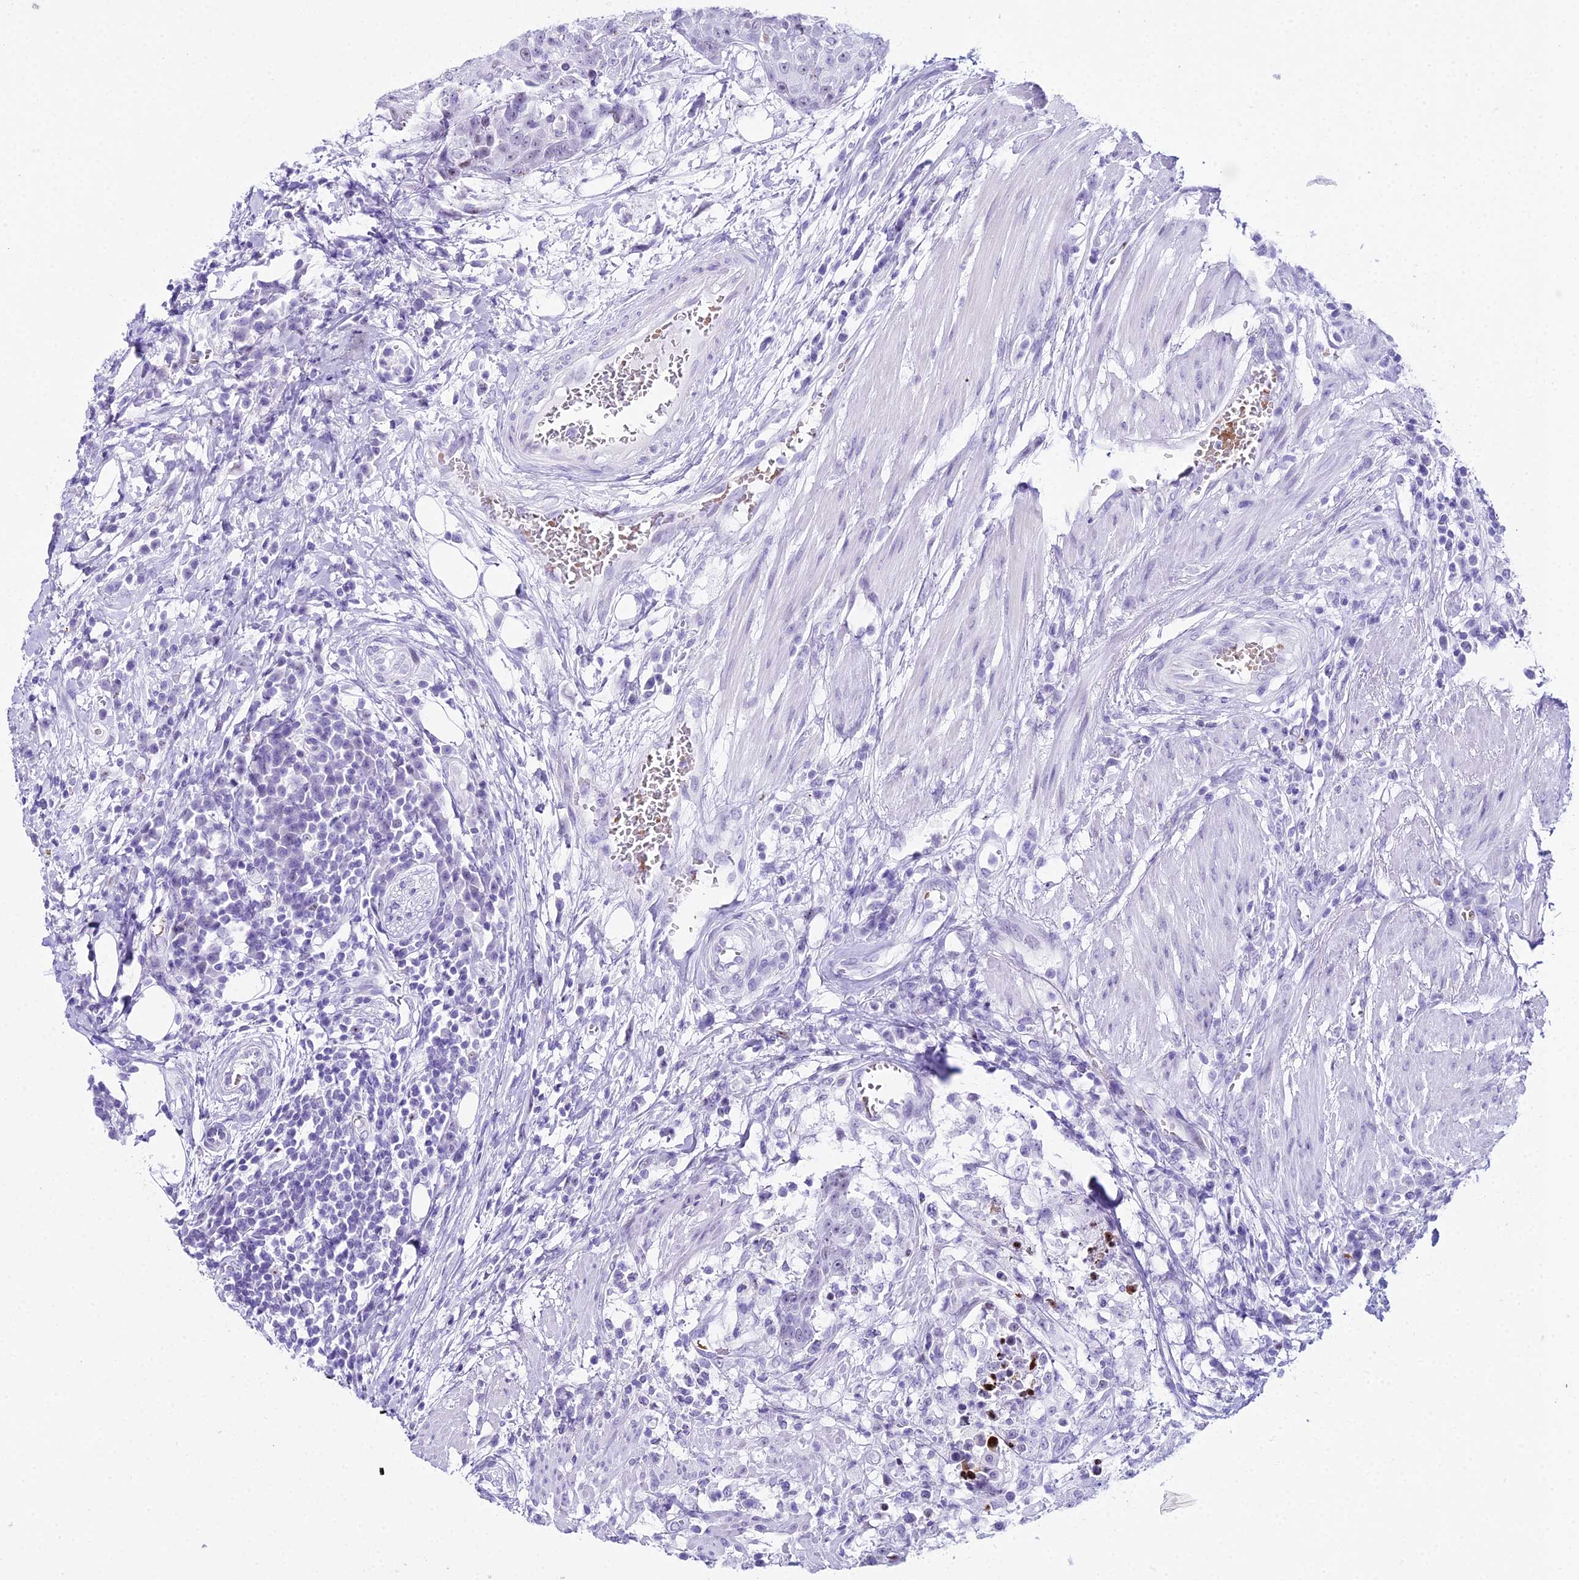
{"staining": {"intensity": "negative", "quantity": "none", "location": "none"}, "tissue": "urothelial cancer", "cell_type": "Tumor cells", "image_type": "cancer", "snomed": [{"axis": "morphology", "description": "Urothelial carcinoma, High grade"}, {"axis": "topography", "description": "Urinary bladder"}], "caption": "Immunohistochemical staining of urothelial cancer demonstrates no significant expression in tumor cells.", "gene": "RNPS1", "patient": {"sex": "female", "age": 63}}